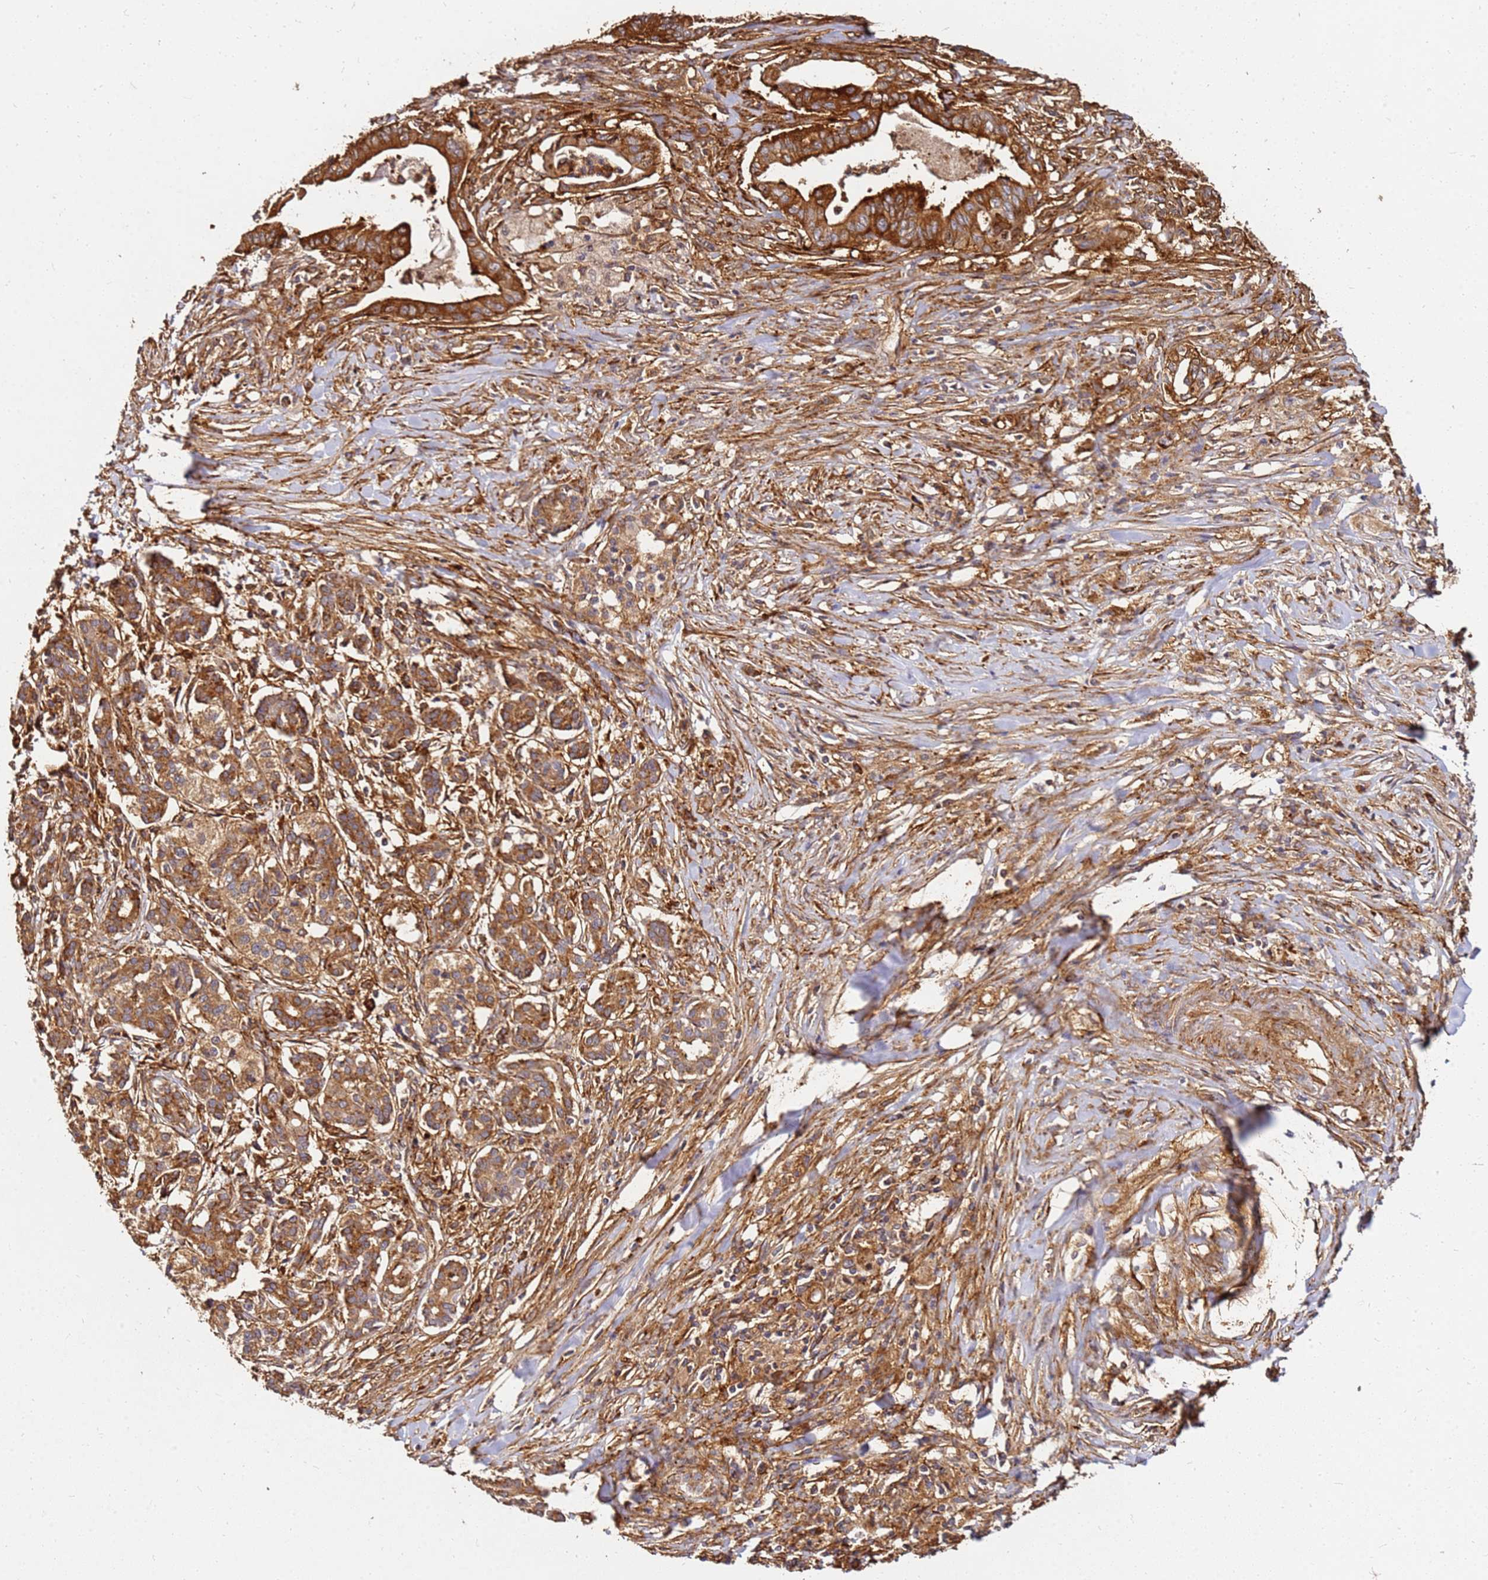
{"staining": {"intensity": "strong", "quantity": ">75%", "location": "cytoplasmic/membranous"}, "tissue": "pancreatic cancer", "cell_type": "Tumor cells", "image_type": "cancer", "snomed": [{"axis": "morphology", "description": "Adenocarcinoma, NOS"}, {"axis": "topography", "description": "Pancreas"}], "caption": "Immunohistochemistry (DAB (3,3'-diaminobenzidine)) staining of pancreatic cancer exhibits strong cytoplasmic/membranous protein staining in about >75% of tumor cells. The staining is performed using DAB brown chromogen to label protein expression. The nuclei are counter-stained blue using hematoxylin.", "gene": "DVL3", "patient": {"sex": "male", "age": 58}}